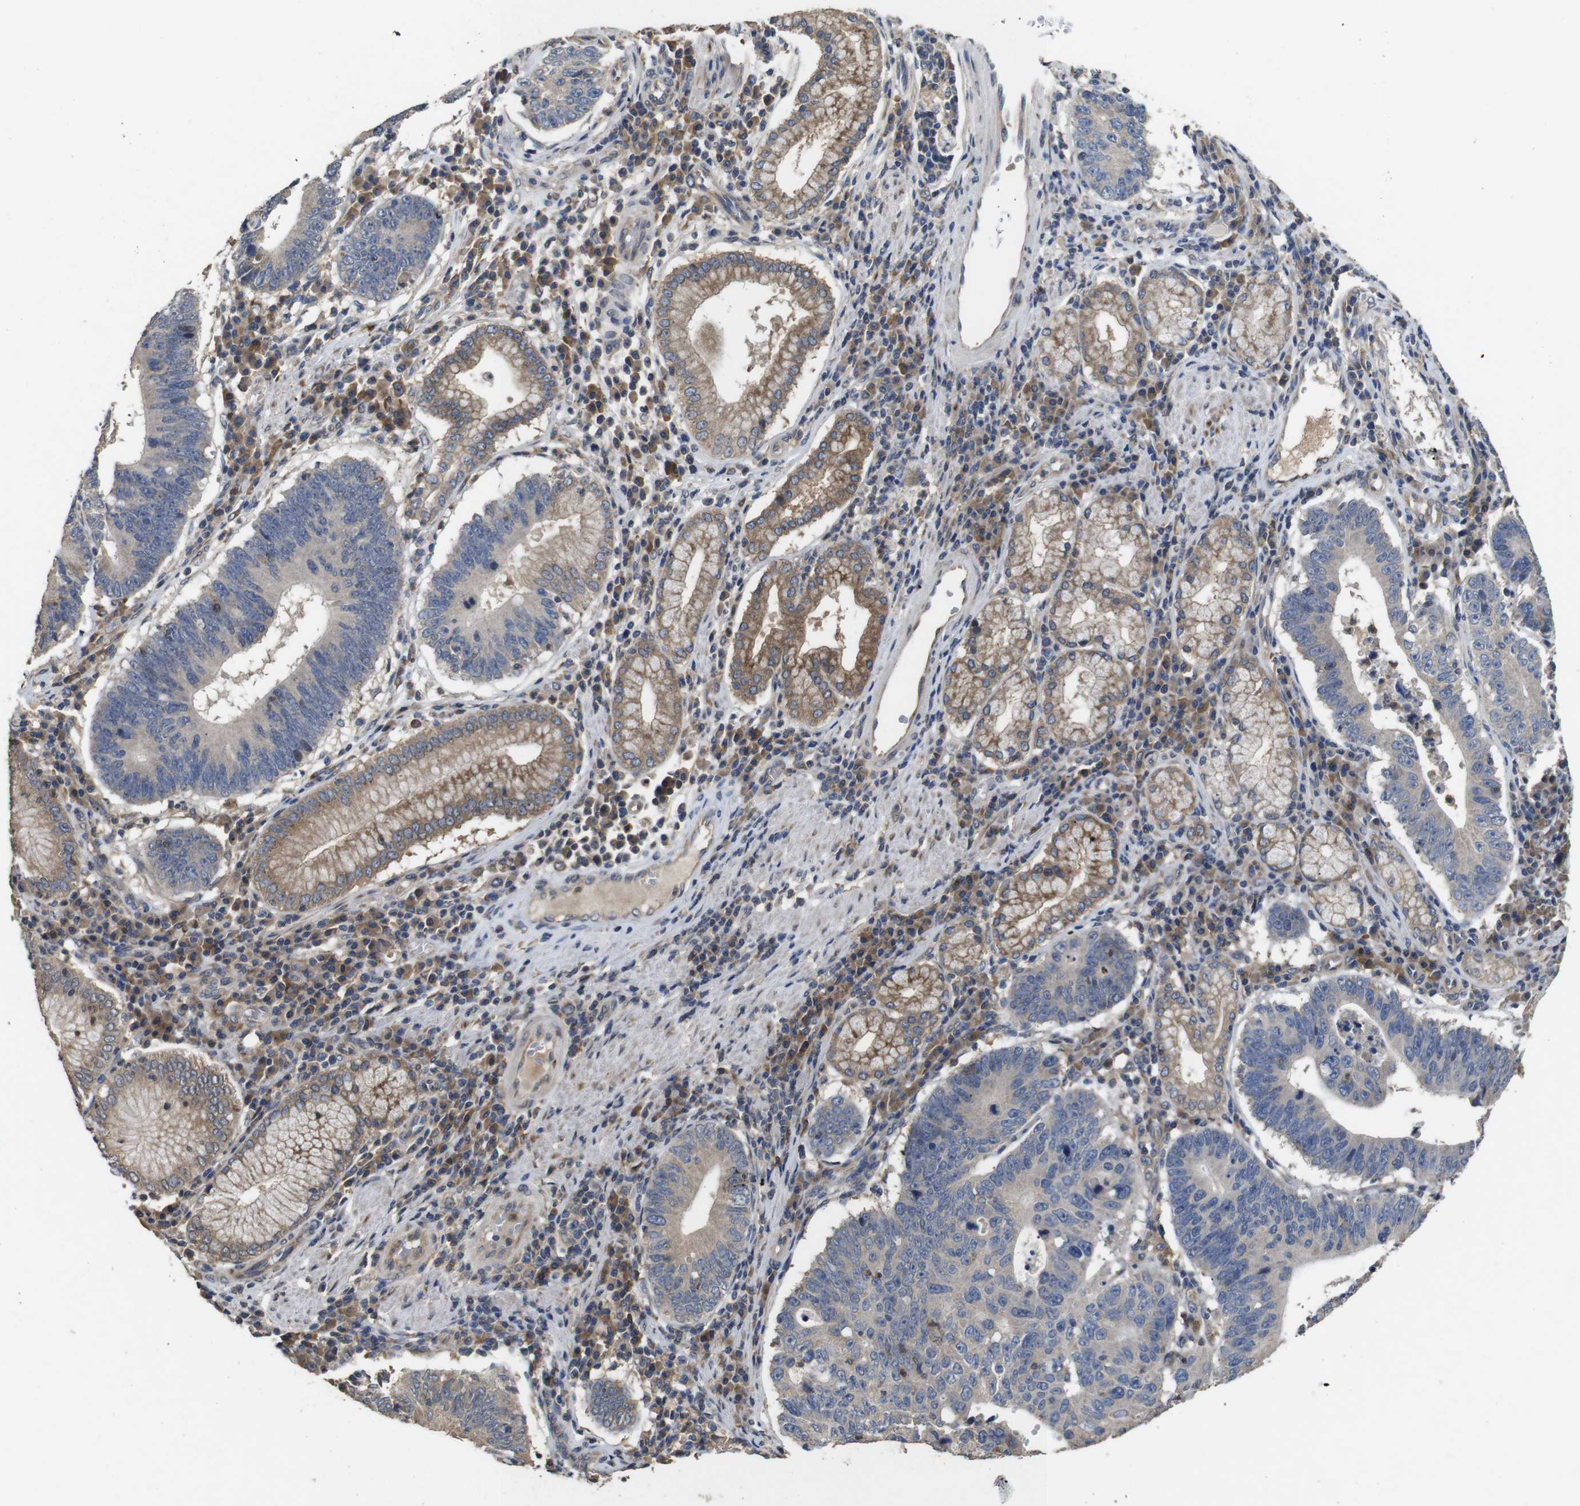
{"staining": {"intensity": "moderate", "quantity": "<25%", "location": "cytoplasmic/membranous"}, "tissue": "stomach cancer", "cell_type": "Tumor cells", "image_type": "cancer", "snomed": [{"axis": "morphology", "description": "Adenocarcinoma, NOS"}, {"axis": "topography", "description": "Stomach"}], "caption": "DAB immunohistochemical staining of adenocarcinoma (stomach) exhibits moderate cytoplasmic/membranous protein expression in approximately <25% of tumor cells. Nuclei are stained in blue.", "gene": "ARHGAP24", "patient": {"sex": "male", "age": 59}}